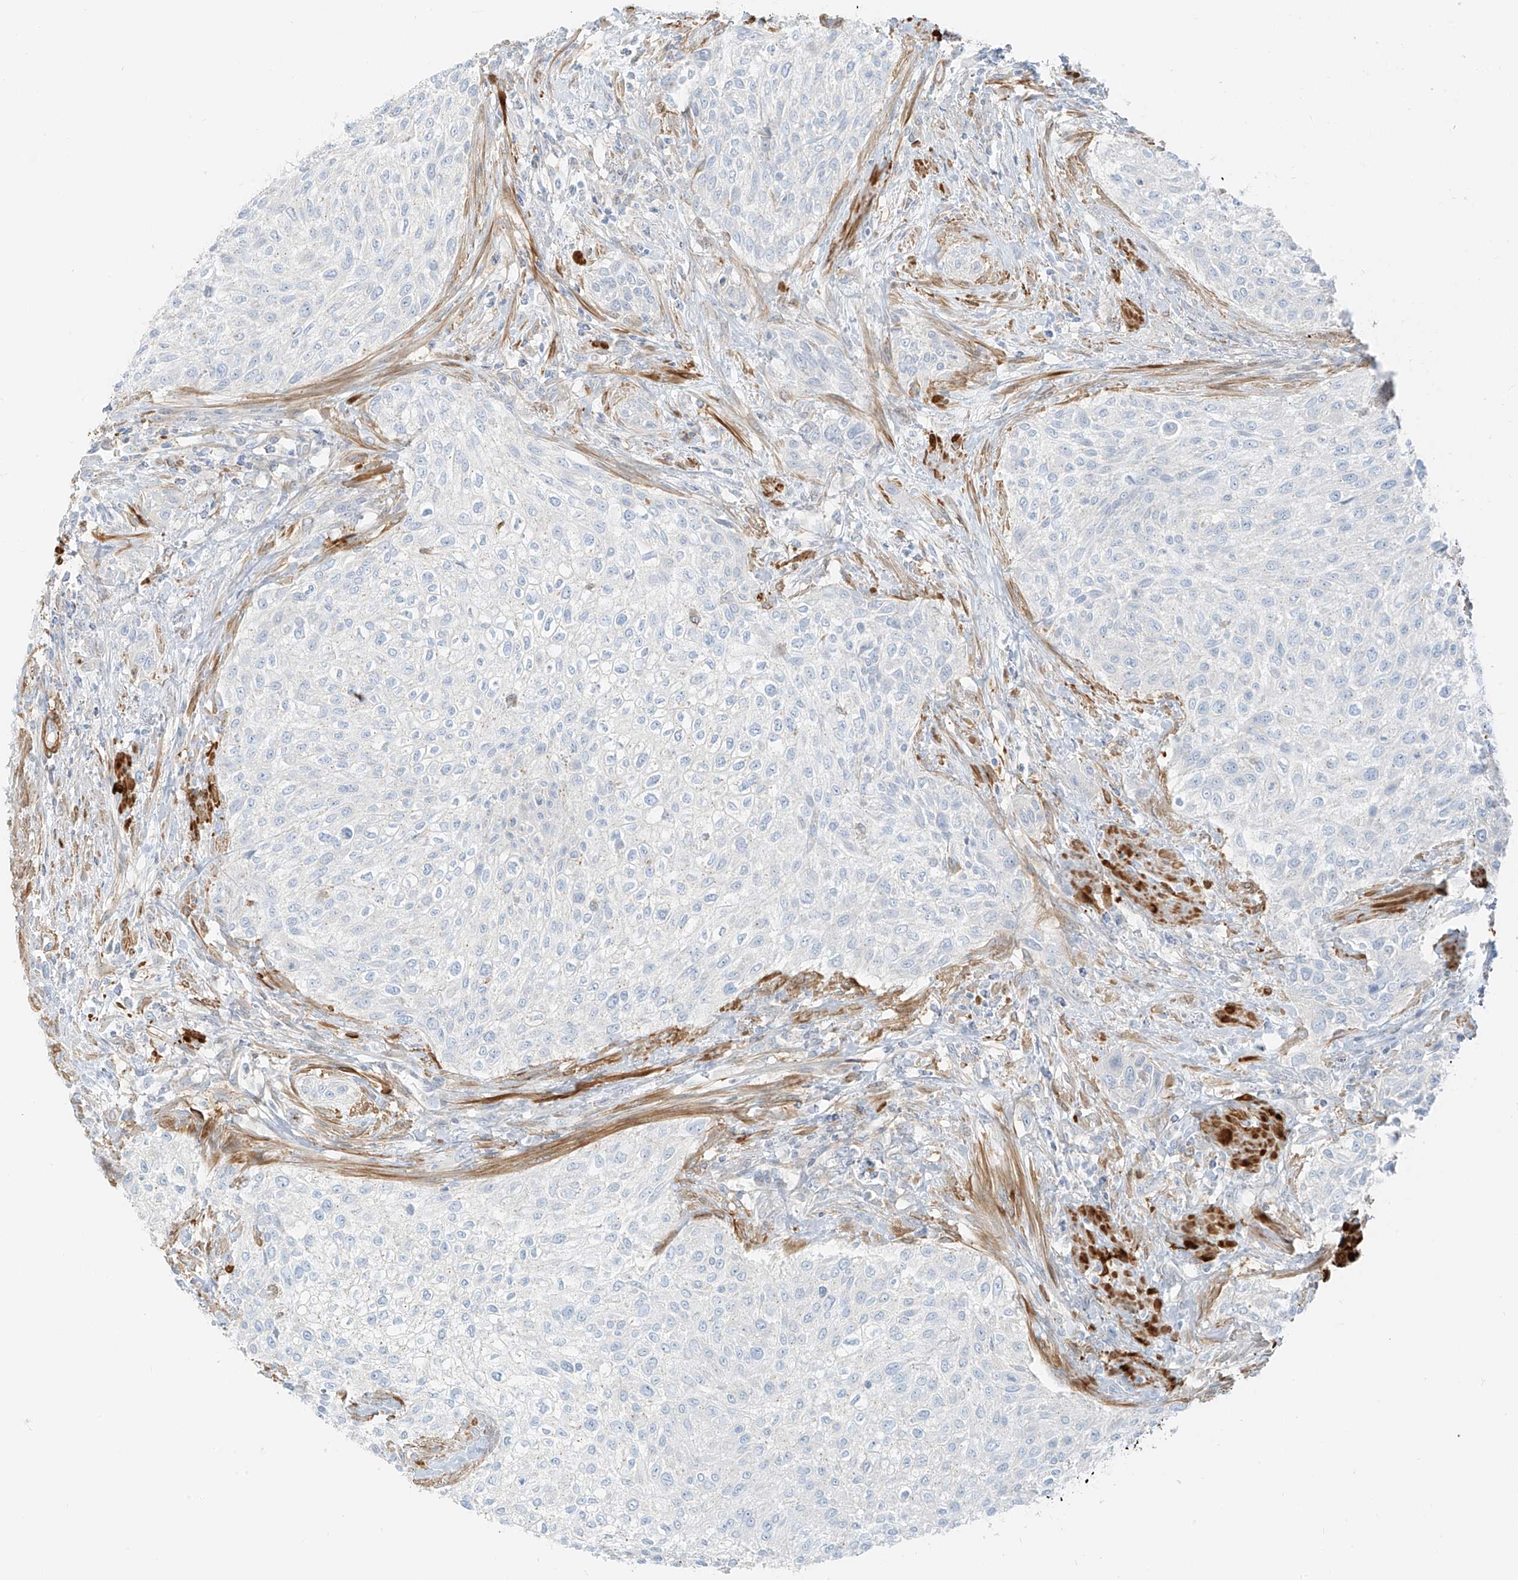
{"staining": {"intensity": "negative", "quantity": "none", "location": "none"}, "tissue": "urothelial cancer", "cell_type": "Tumor cells", "image_type": "cancer", "snomed": [{"axis": "morphology", "description": "Urothelial carcinoma, High grade"}, {"axis": "topography", "description": "Urinary bladder"}], "caption": "A high-resolution image shows immunohistochemistry staining of high-grade urothelial carcinoma, which displays no significant expression in tumor cells.", "gene": "SMCP", "patient": {"sex": "male", "age": 35}}